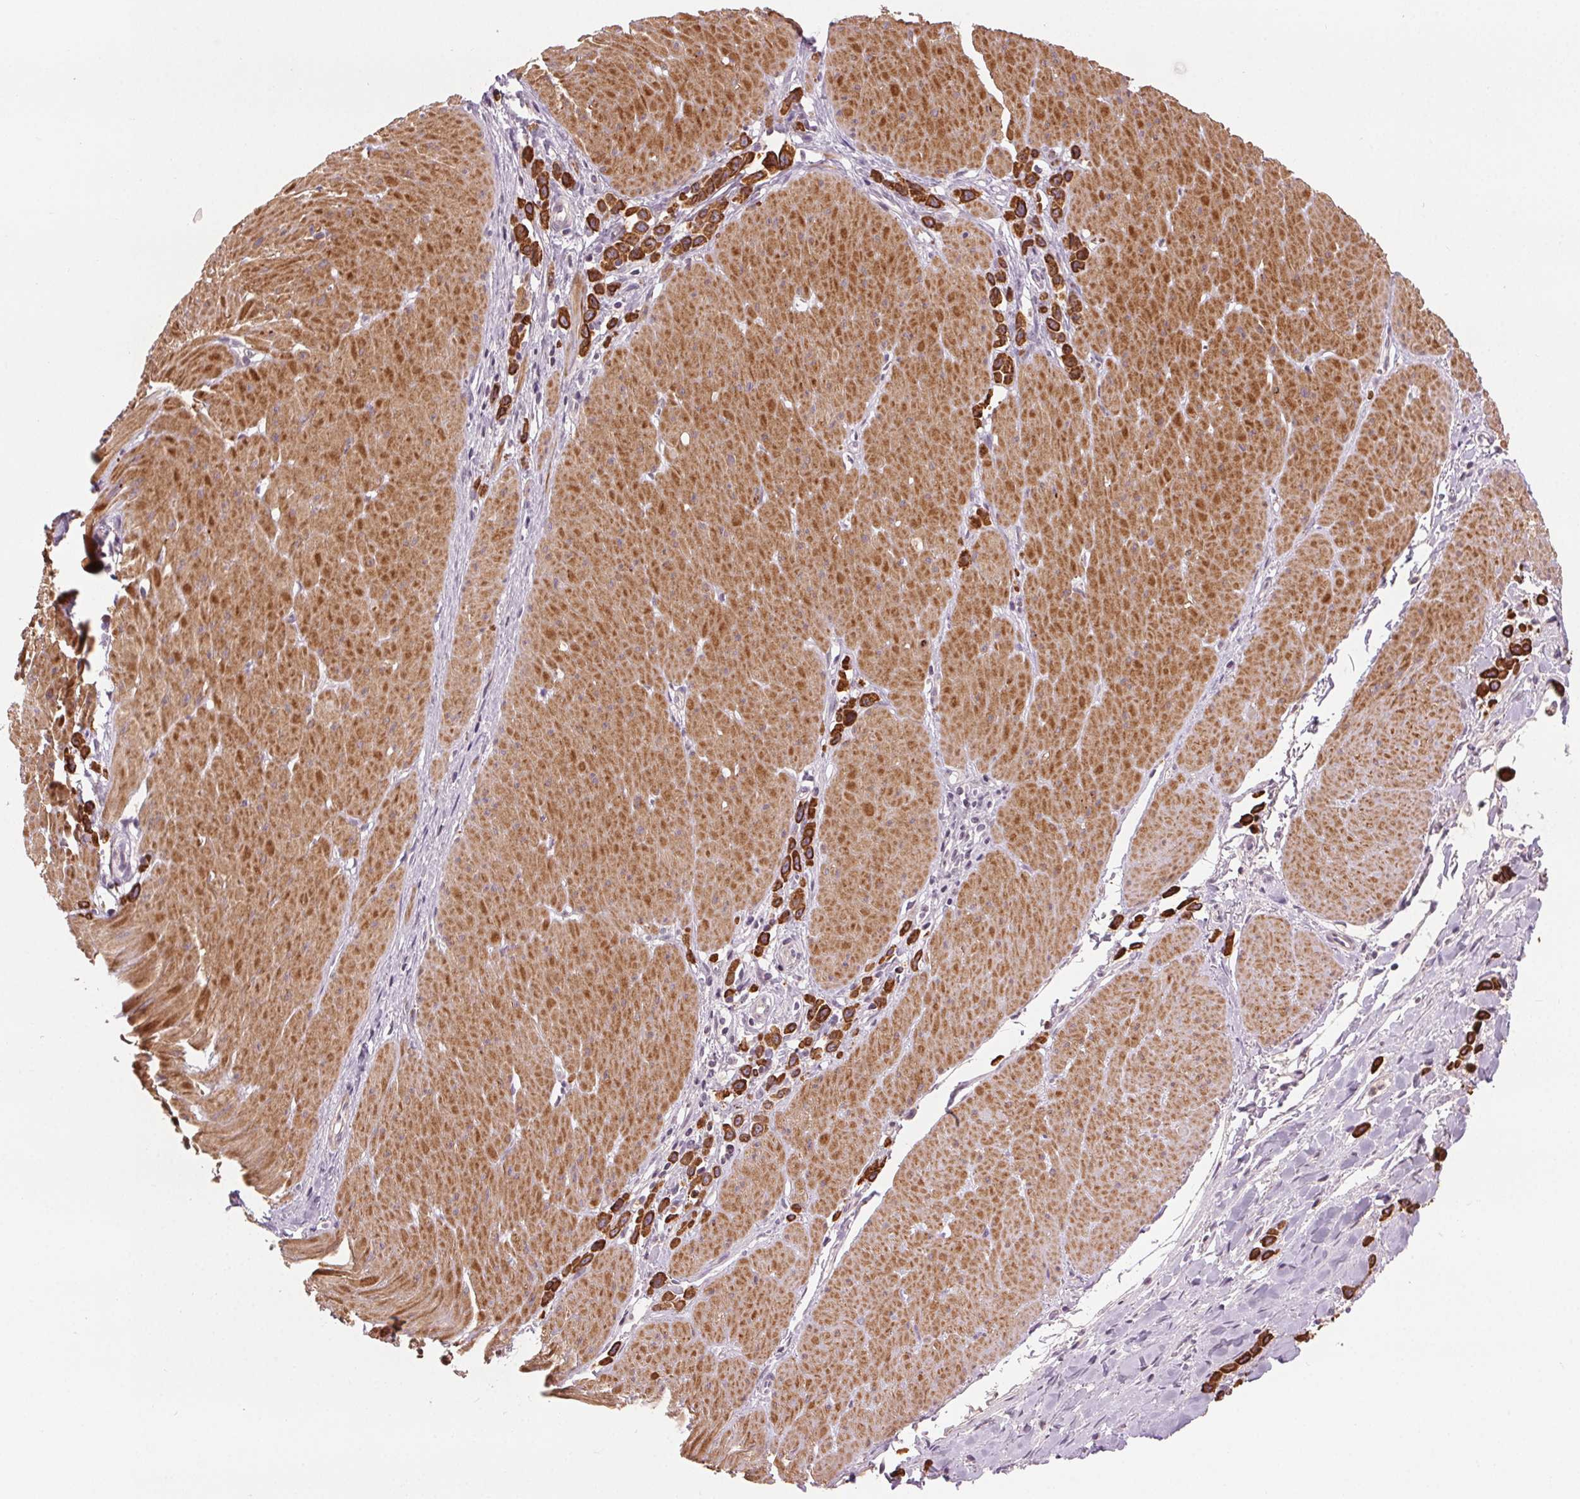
{"staining": {"intensity": "strong", "quantity": ">75%", "location": "cytoplasmic/membranous"}, "tissue": "stomach cancer", "cell_type": "Tumor cells", "image_type": "cancer", "snomed": [{"axis": "morphology", "description": "Adenocarcinoma, NOS"}, {"axis": "topography", "description": "Stomach"}], "caption": "Stomach cancer was stained to show a protein in brown. There is high levels of strong cytoplasmic/membranous expression in approximately >75% of tumor cells.", "gene": "HHLA2", "patient": {"sex": "male", "age": 47}}